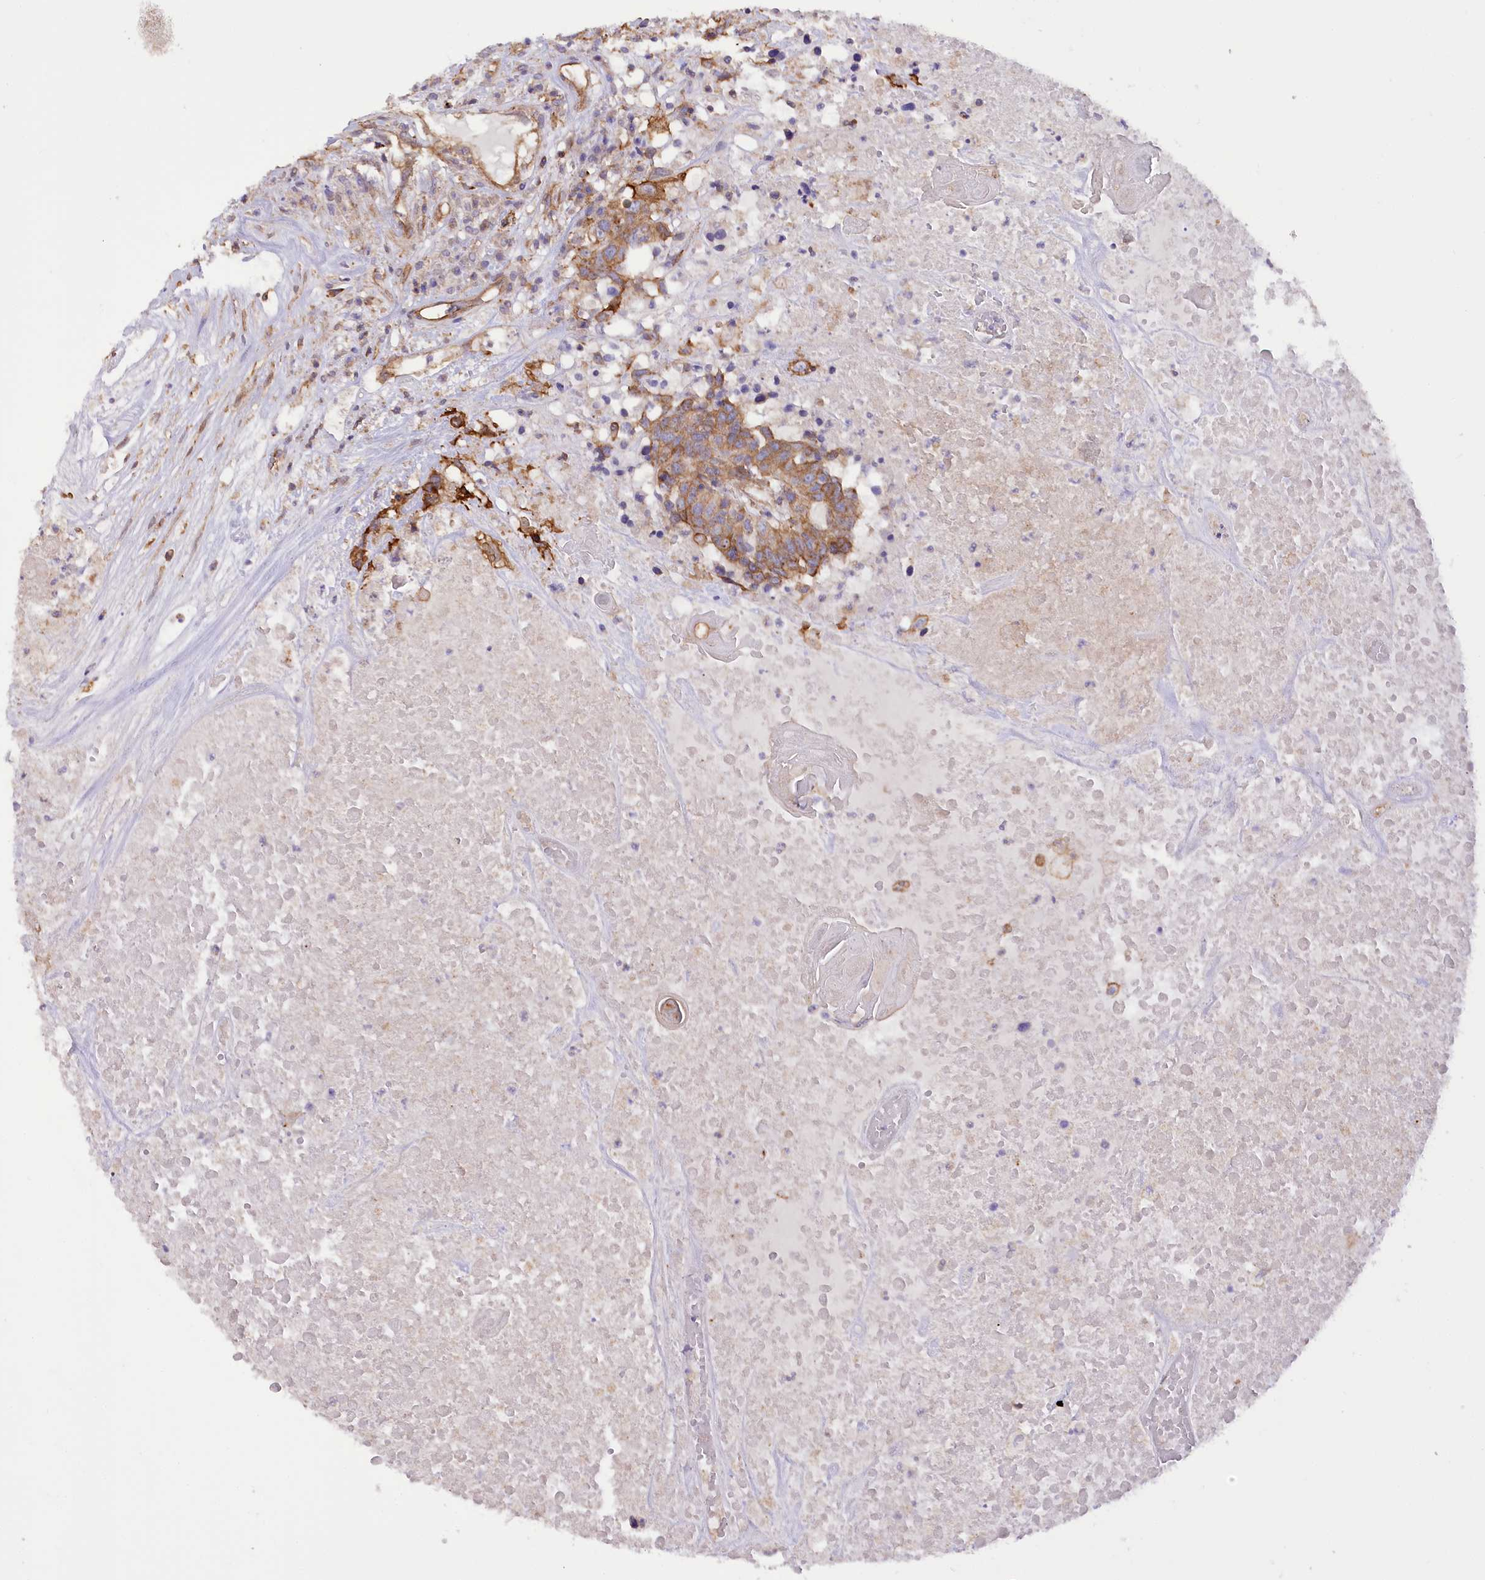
{"staining": {"intensity": "strong", "quantity": ">75%", "location": "cytoplasmic/membranous"}, "tissue": "head and neck cancer", "cell_type": "Tumor cells", "image_type": "cancer", "snomed": [{"axis": "morphology", "description": "Squamous cell carcinoma, NOS"}, {"axis": "topography", "description": "Head-Neck"}], "caption": "Immunohistochemistry (DAB (3,3'-diaminobenzidine)) staining of human head and neck squamous cell carcinoma shows strong cytoplasmic/membranous protein expression in about >75% of tumor cells.", "gene": "SYNPO2", "patient": {"sex": "male", "age": 66}}